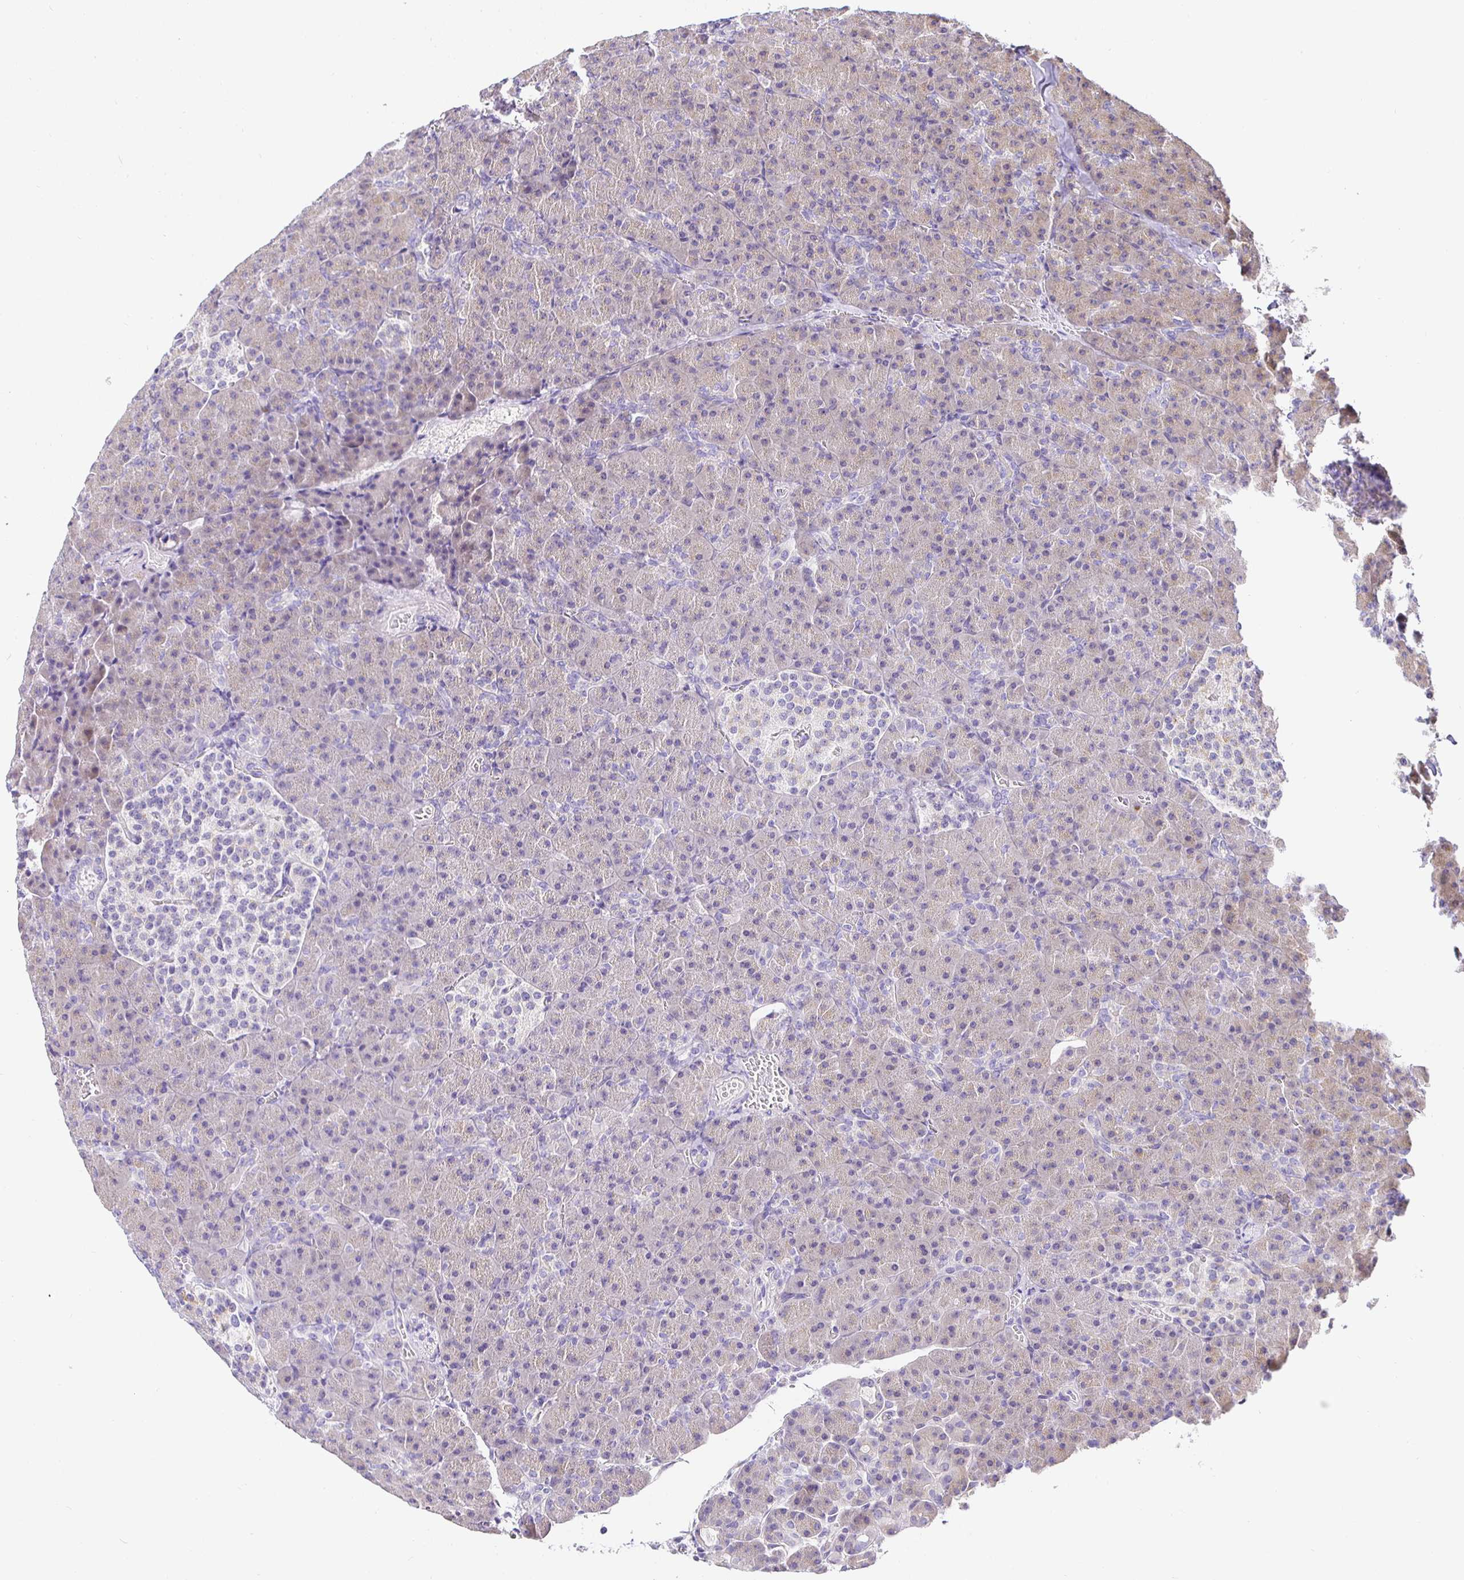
{"staining": {"intensity": "weak", "quantity": "25%-75%", "location": "cytoplasmic/membranous"}, "tissue": "pancreas", "cell_type": "Exocrine glandular cells", "image_type": "normal", "snomed": [{"axis": "morphology", "description": "Normal tissue, NOS"}, {"axis": "topography", "description": "Pancreas"}], "caption": "Protein staining demonstrates weak cytoplasmic/membranous positivity in about 25%-75% of exocrine glandular cells in unremarkable pancreas.", "gene": "OPALIN", "patient": {"sex": "female", "age": 74}}